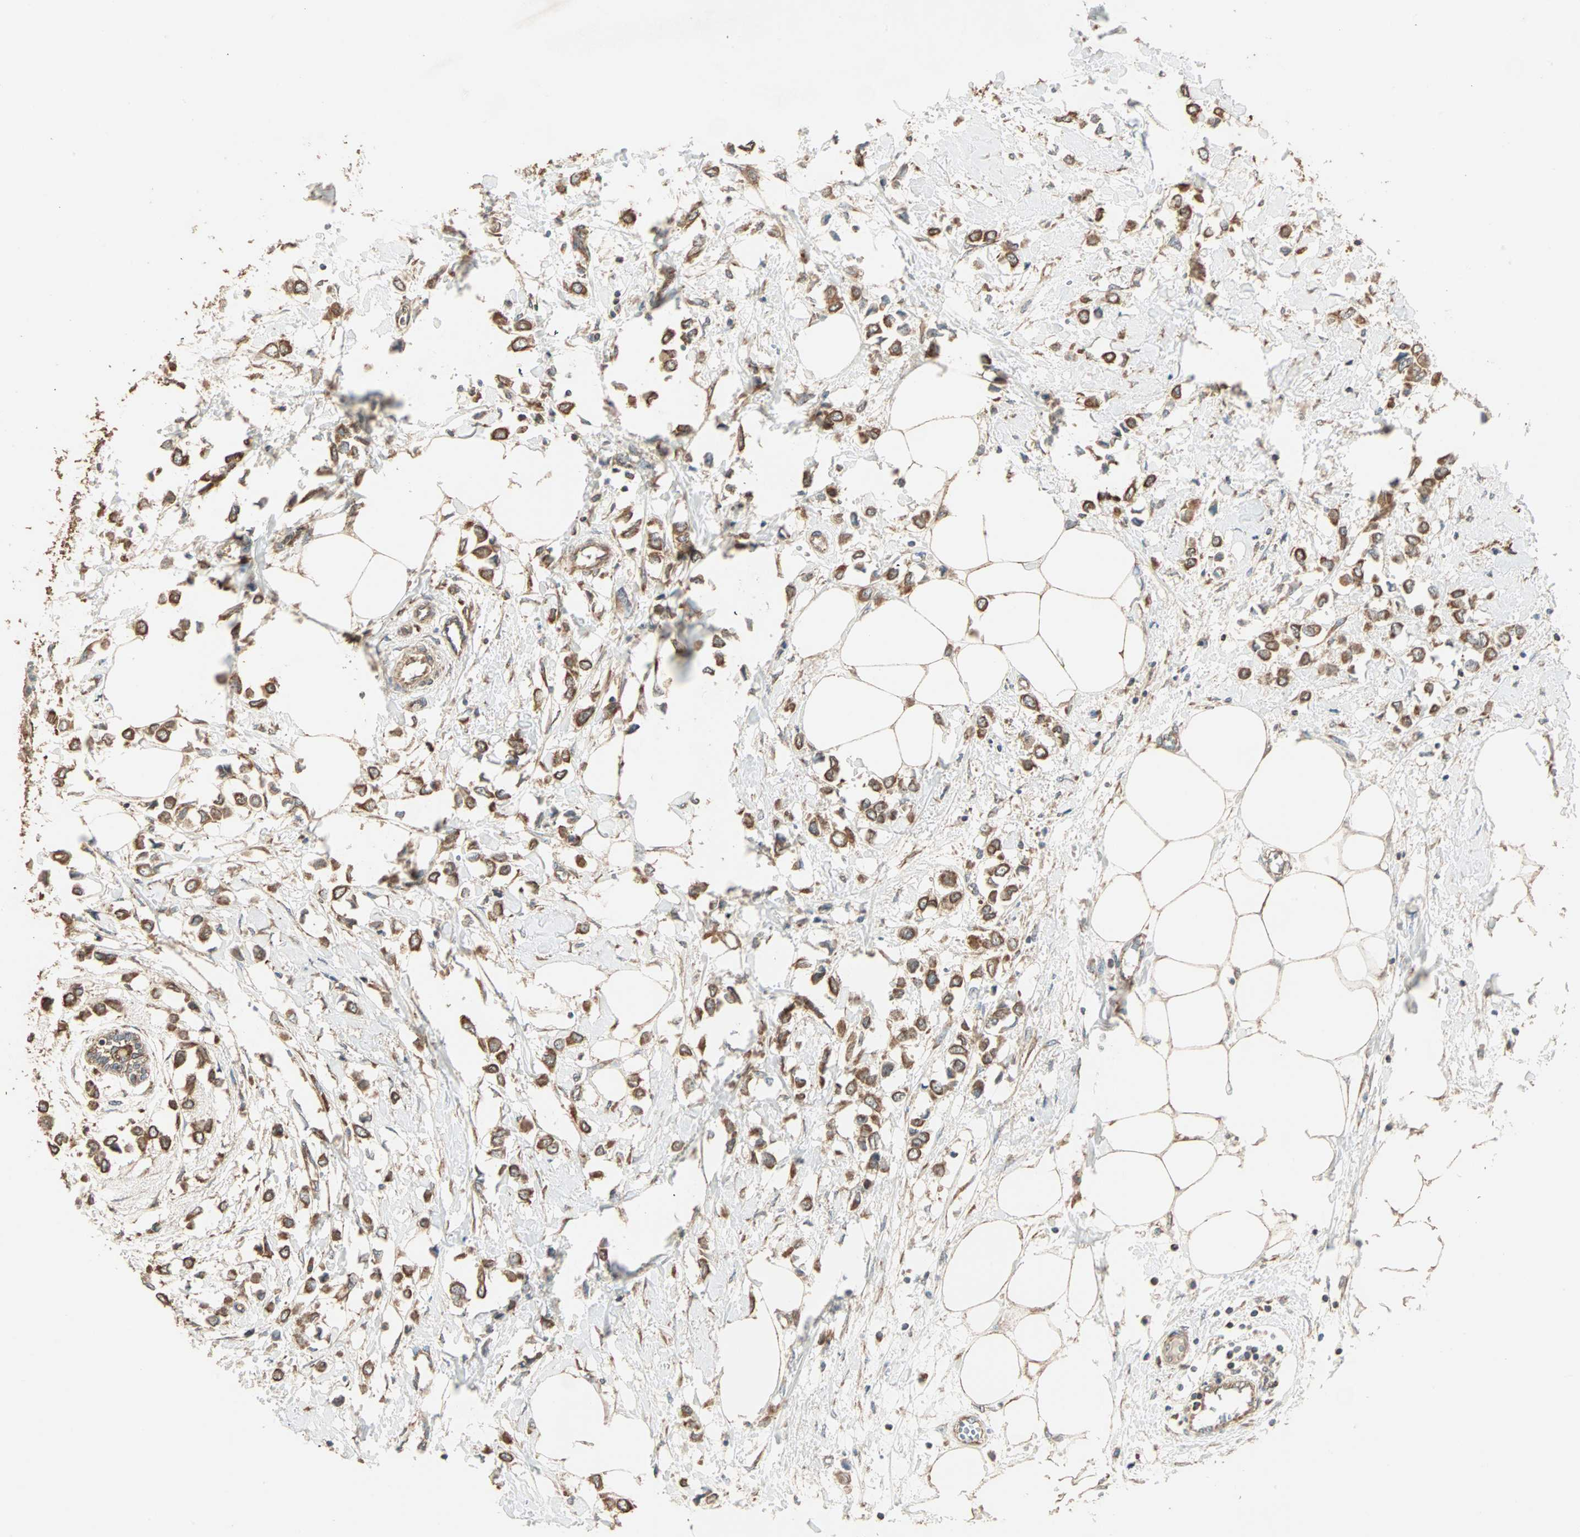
{"staining": {"intensity": "strong", "quantity": ">75%", "location": "cytoplasmic/membranous"}, "tissue": "breast cancer", "cell_type": "Tumor cells", "image_type": "cancer", "snomed": [{"axis": "morphology", "description": "Lobular carcinoma"}, {"axis": "topography", "description": "Breast"}], "caption": "Immunohistochemical staining of human breast lobular carcinoma reveals high levels of strong cytoplasmic/membranous protein positivity in approximately >75% of tumor cells.", "gene": "EIF4G2", "patient": {"sex": "female", "age": 51}}